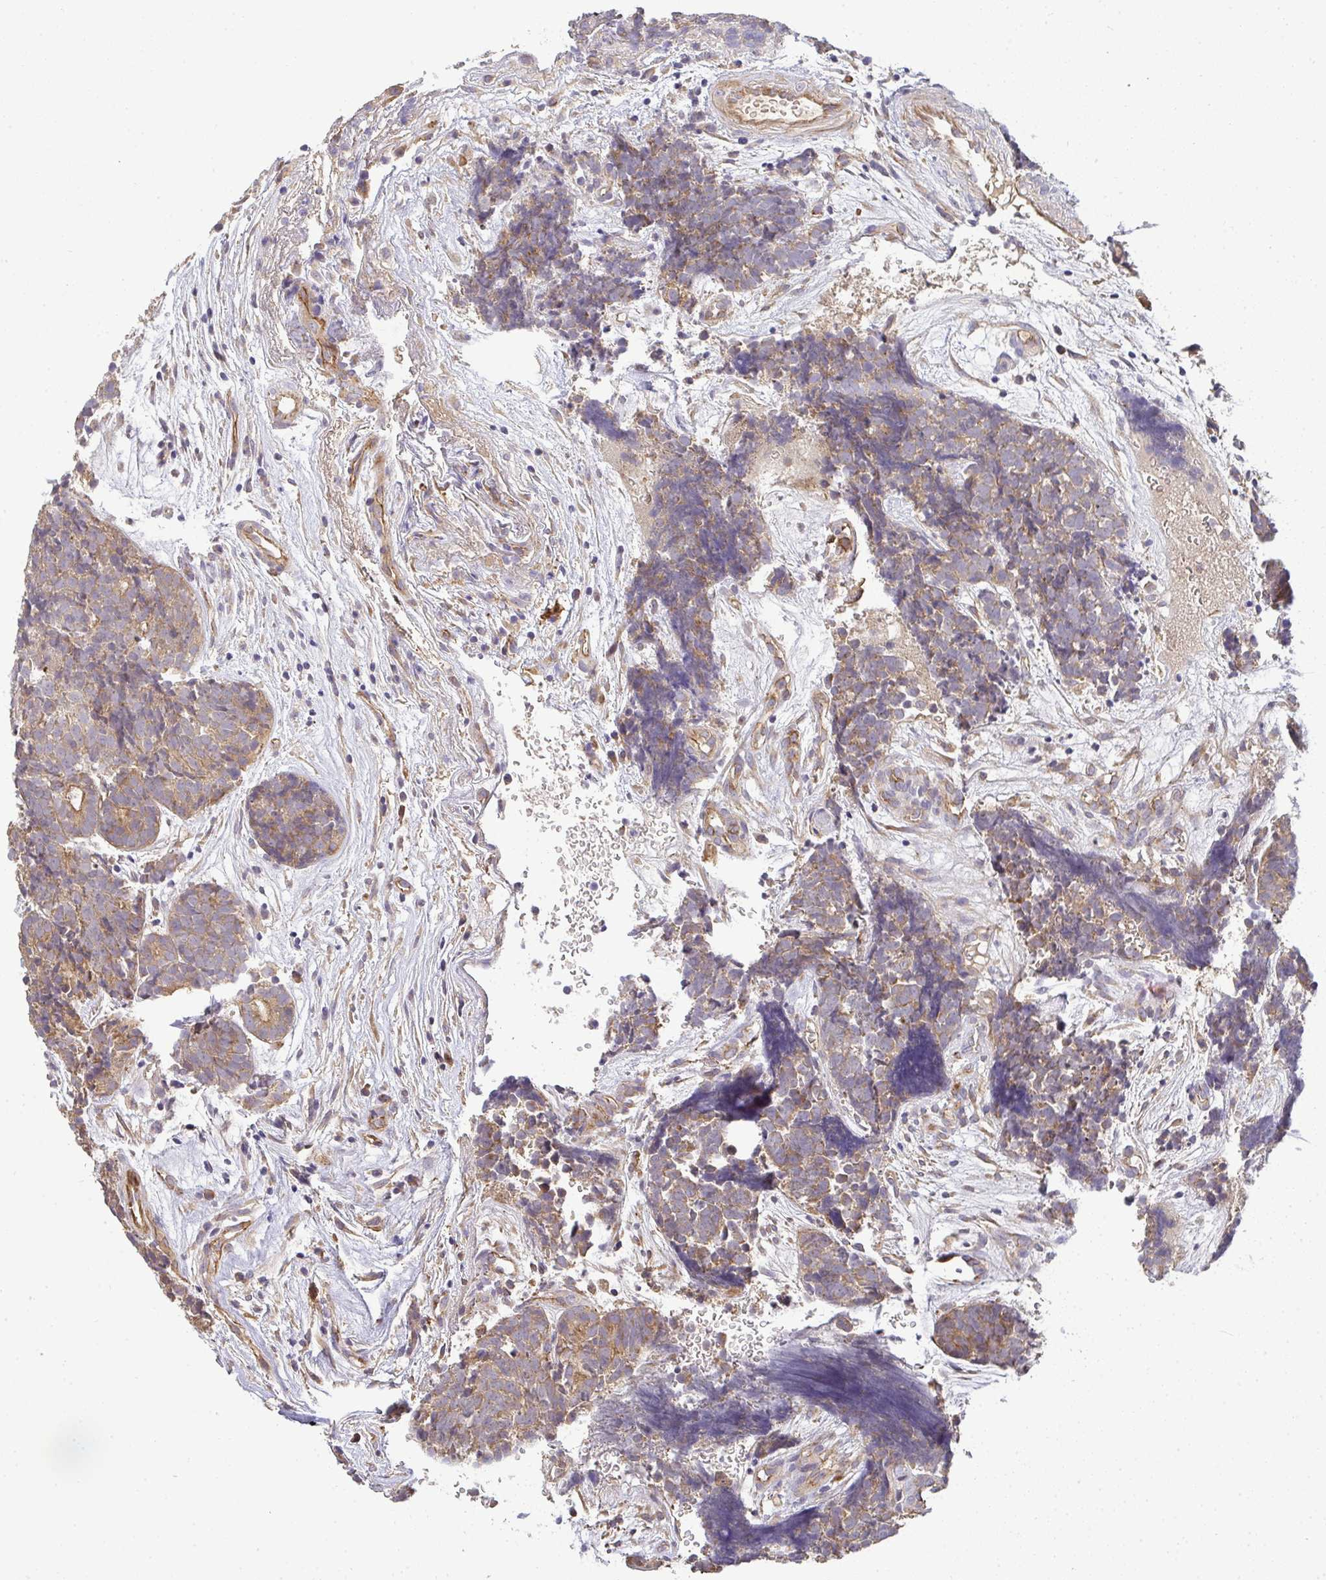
{"staining": {"intensity": "weak", "quantity": ">75%", "location": "cytoplasmic/membranous"}, "tissue": "head and neck cancer", "cell_type": "Tumor cells", "image_type": "cancer", "snomed": [{"axis": "morphology", "description": "Adenocarcinoma, NOS"}, {"axis": "topography", "description": "Head-Neck"}], "caption": "Head and neck adenocarcinoma was stained to show a protein in brown. There is low levels of weak cytoplasmic/membranous staining in approximately >75% of tumor cells.", "gene": "B4GALT6", "patient": {"sex": "female", "age": 81}}